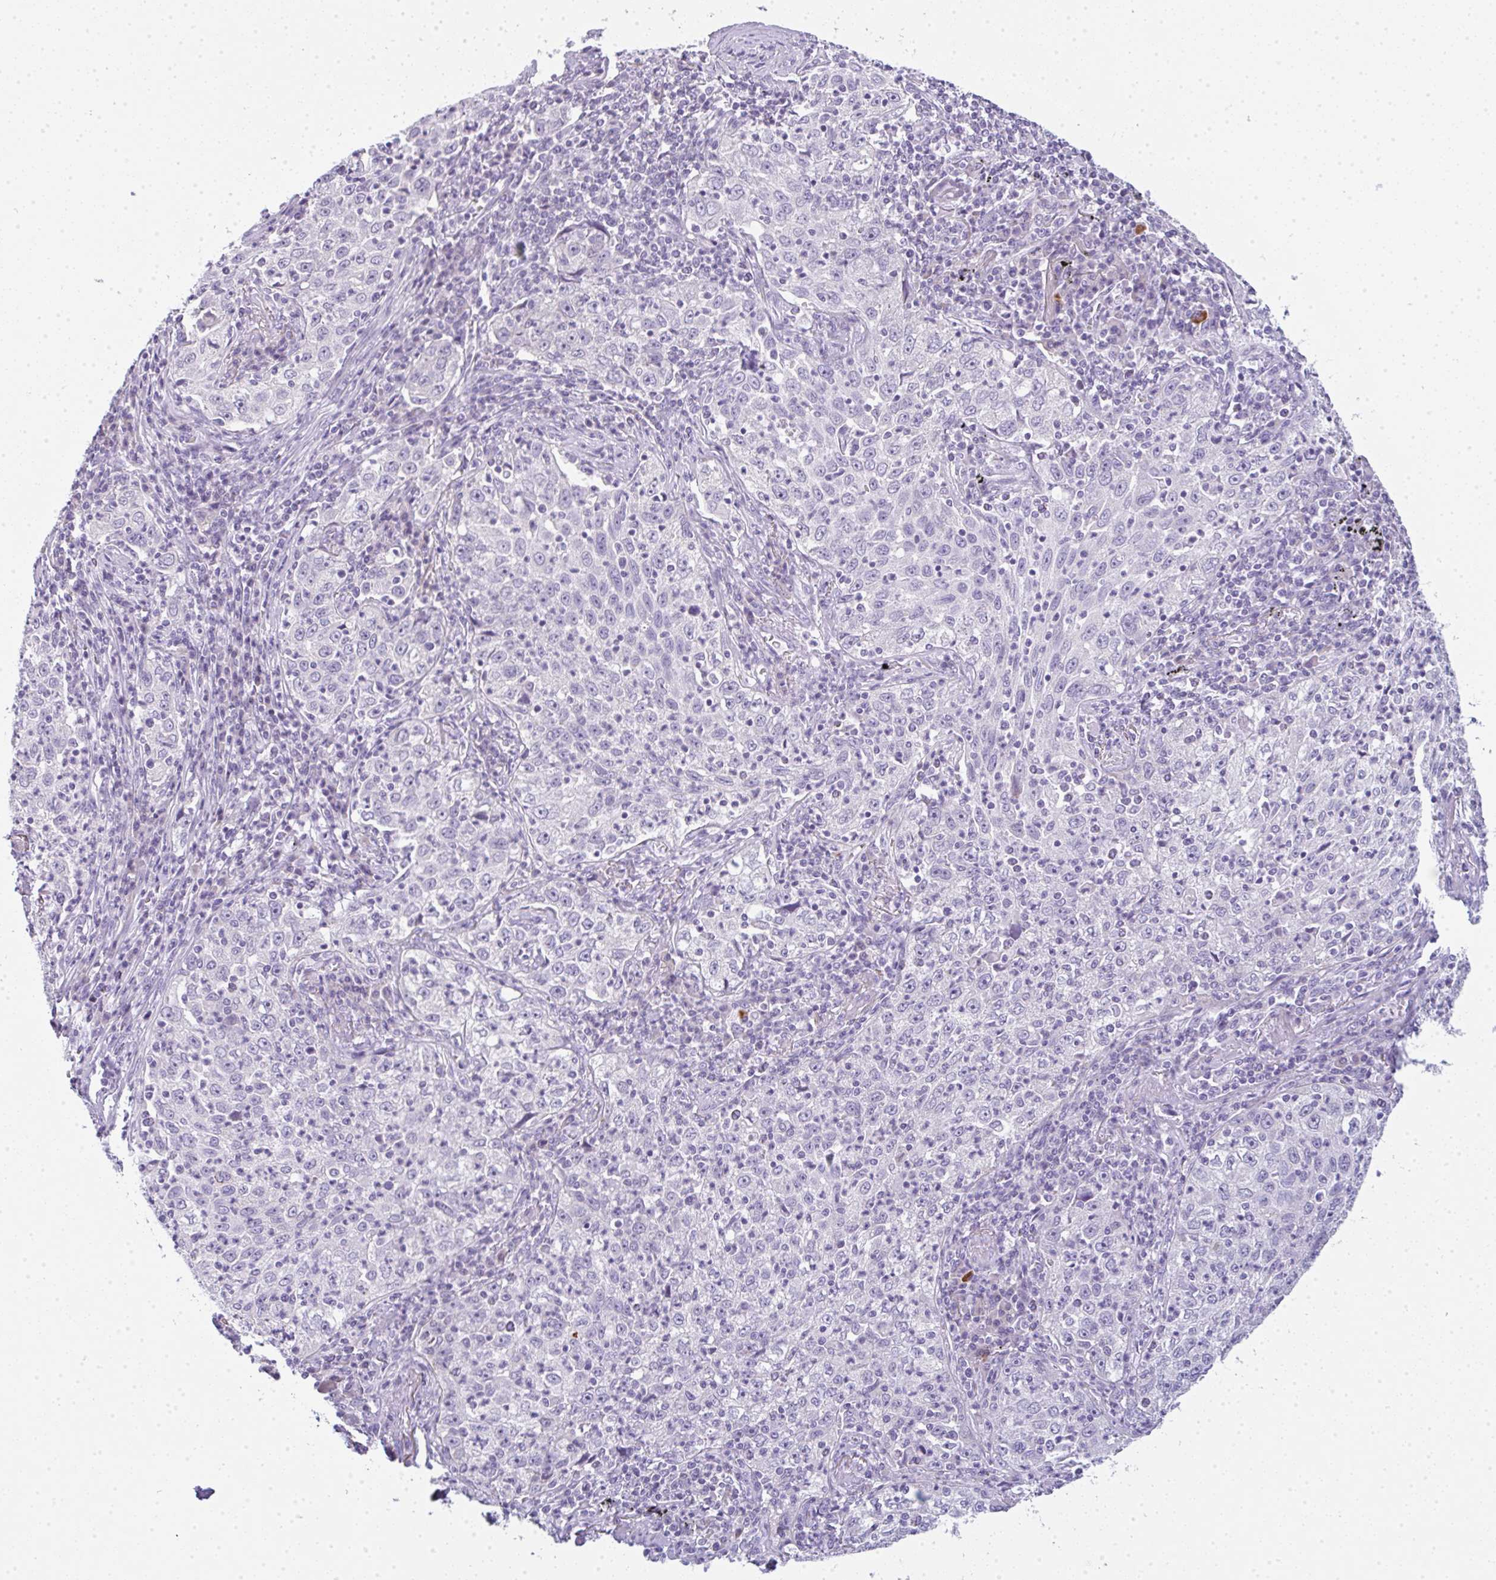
{"staining": {"intensity": "negative", "quantity": "none", "location": "none"}, "tissue": "lung cancer", "cell_type": "Tumor cells", "image_type": "cancer", "snomed": [{"axis": "morphology", "description": "Squamous cell carcinoma, NOS"}, {"axis": "topography", "description": "Lung"}], "caption": "Human lung cancer (squamous cell carcinoma) stained for a protein using immunohistochemistry exhibits no positivity in tumor cells.", "gene": "LPAR4", "patient": {"sex": "male", "age": 71}}